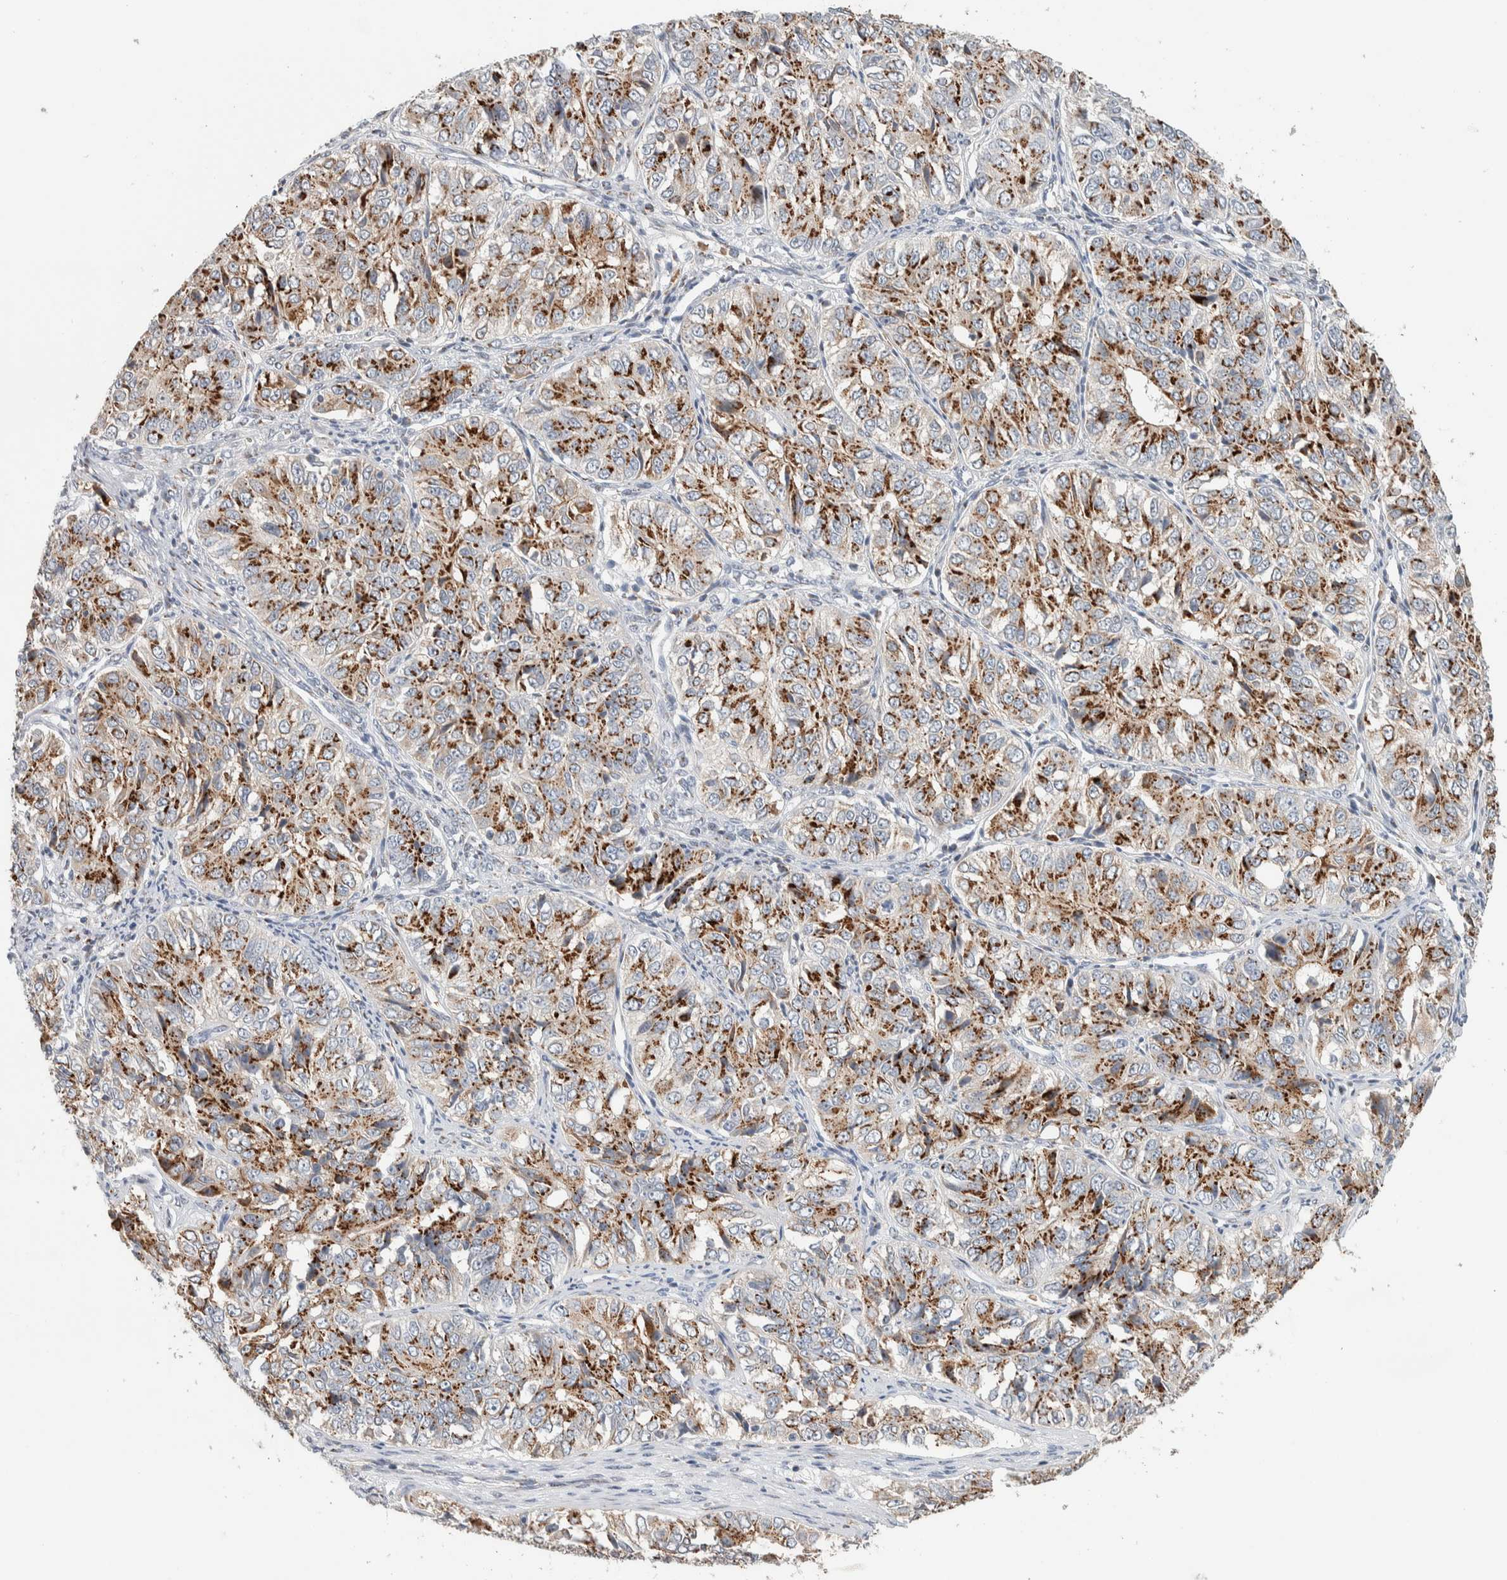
{"staining": {"intensity": "moderate", "quantity": ">75%", "location": "cytoplasmic/membranous"}, "tissue": "ovarian cancer", "cell_type": "Tumor cells", "image_type": "cancer", "snomed": [{"axis": "morphology", "description": "Carcinoma, endometroid"}, {"axis": "topography", "description": "Ovary"}], "caption": "IHC image of neoplastic tissue: ovarian cancer stained using immunohistochemistry (IHC) exhibits medium levels of moderate protein expression localized specifically in the cytoplasmic/membranous of tumor cells, appearing as a cytoplasmic/membranous brown color.", "gene": "SLC38A10", "patient": {"sex": "female", "age": 51}}